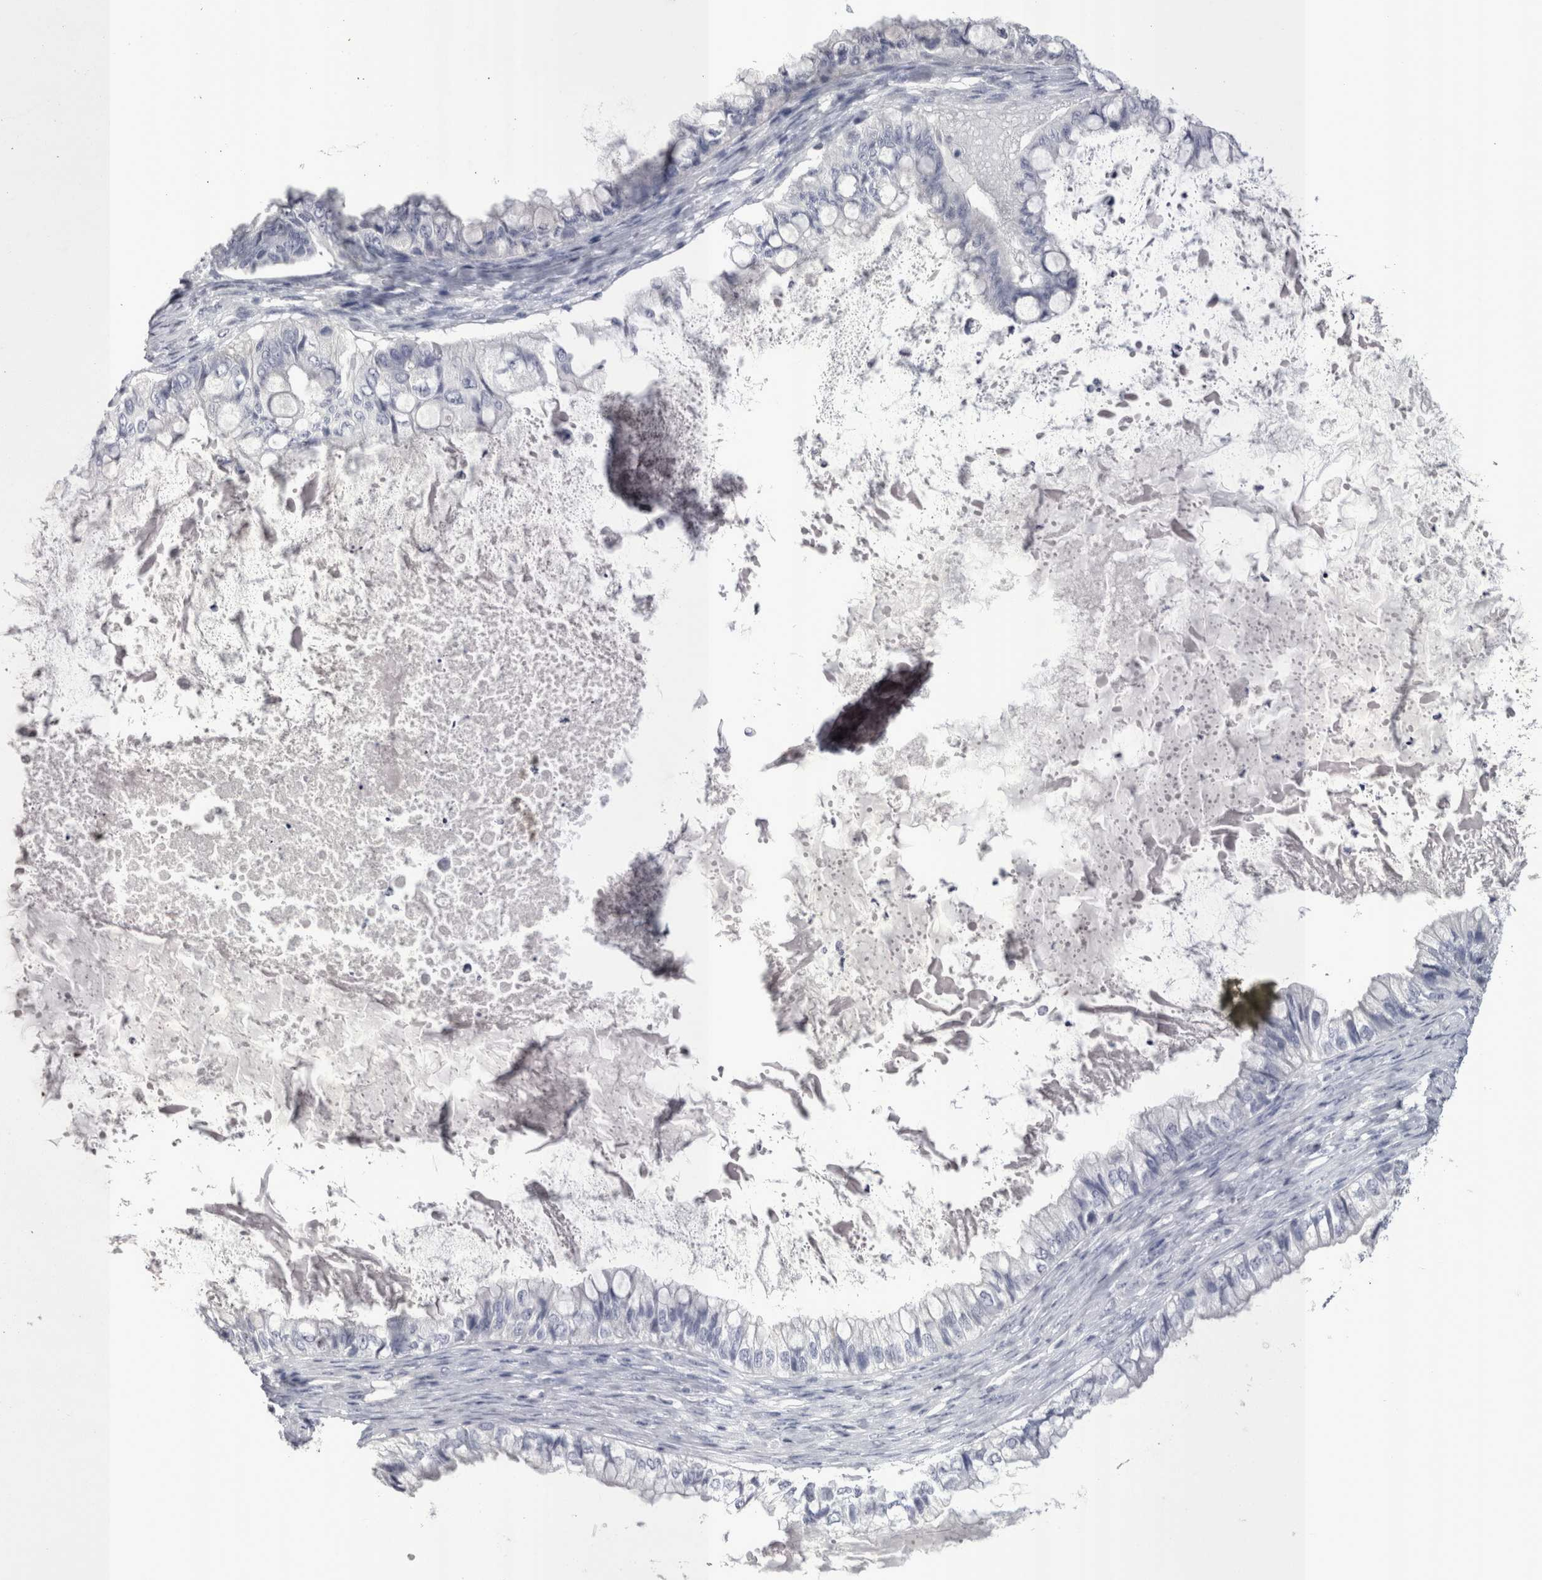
{"staining": {"intensity": "negative", "quantity": "none", "location": "none"}, "tissue": "ovarian cancer", "cell_type": "Tumor cells", "image_type": "cancer", "snomed": [{"axis": "morphology", "description": "Cystadenocarcinoma, mucinous, NOS"}, {"axis": "topography", "description": "Ovary"}], "caption": "Tumor cells are negative for protein expression in human mucinous cystadenocarcinoma (ovarian).", "gene": "PWP2", "patient": {"sex": "female", "age": 80}}